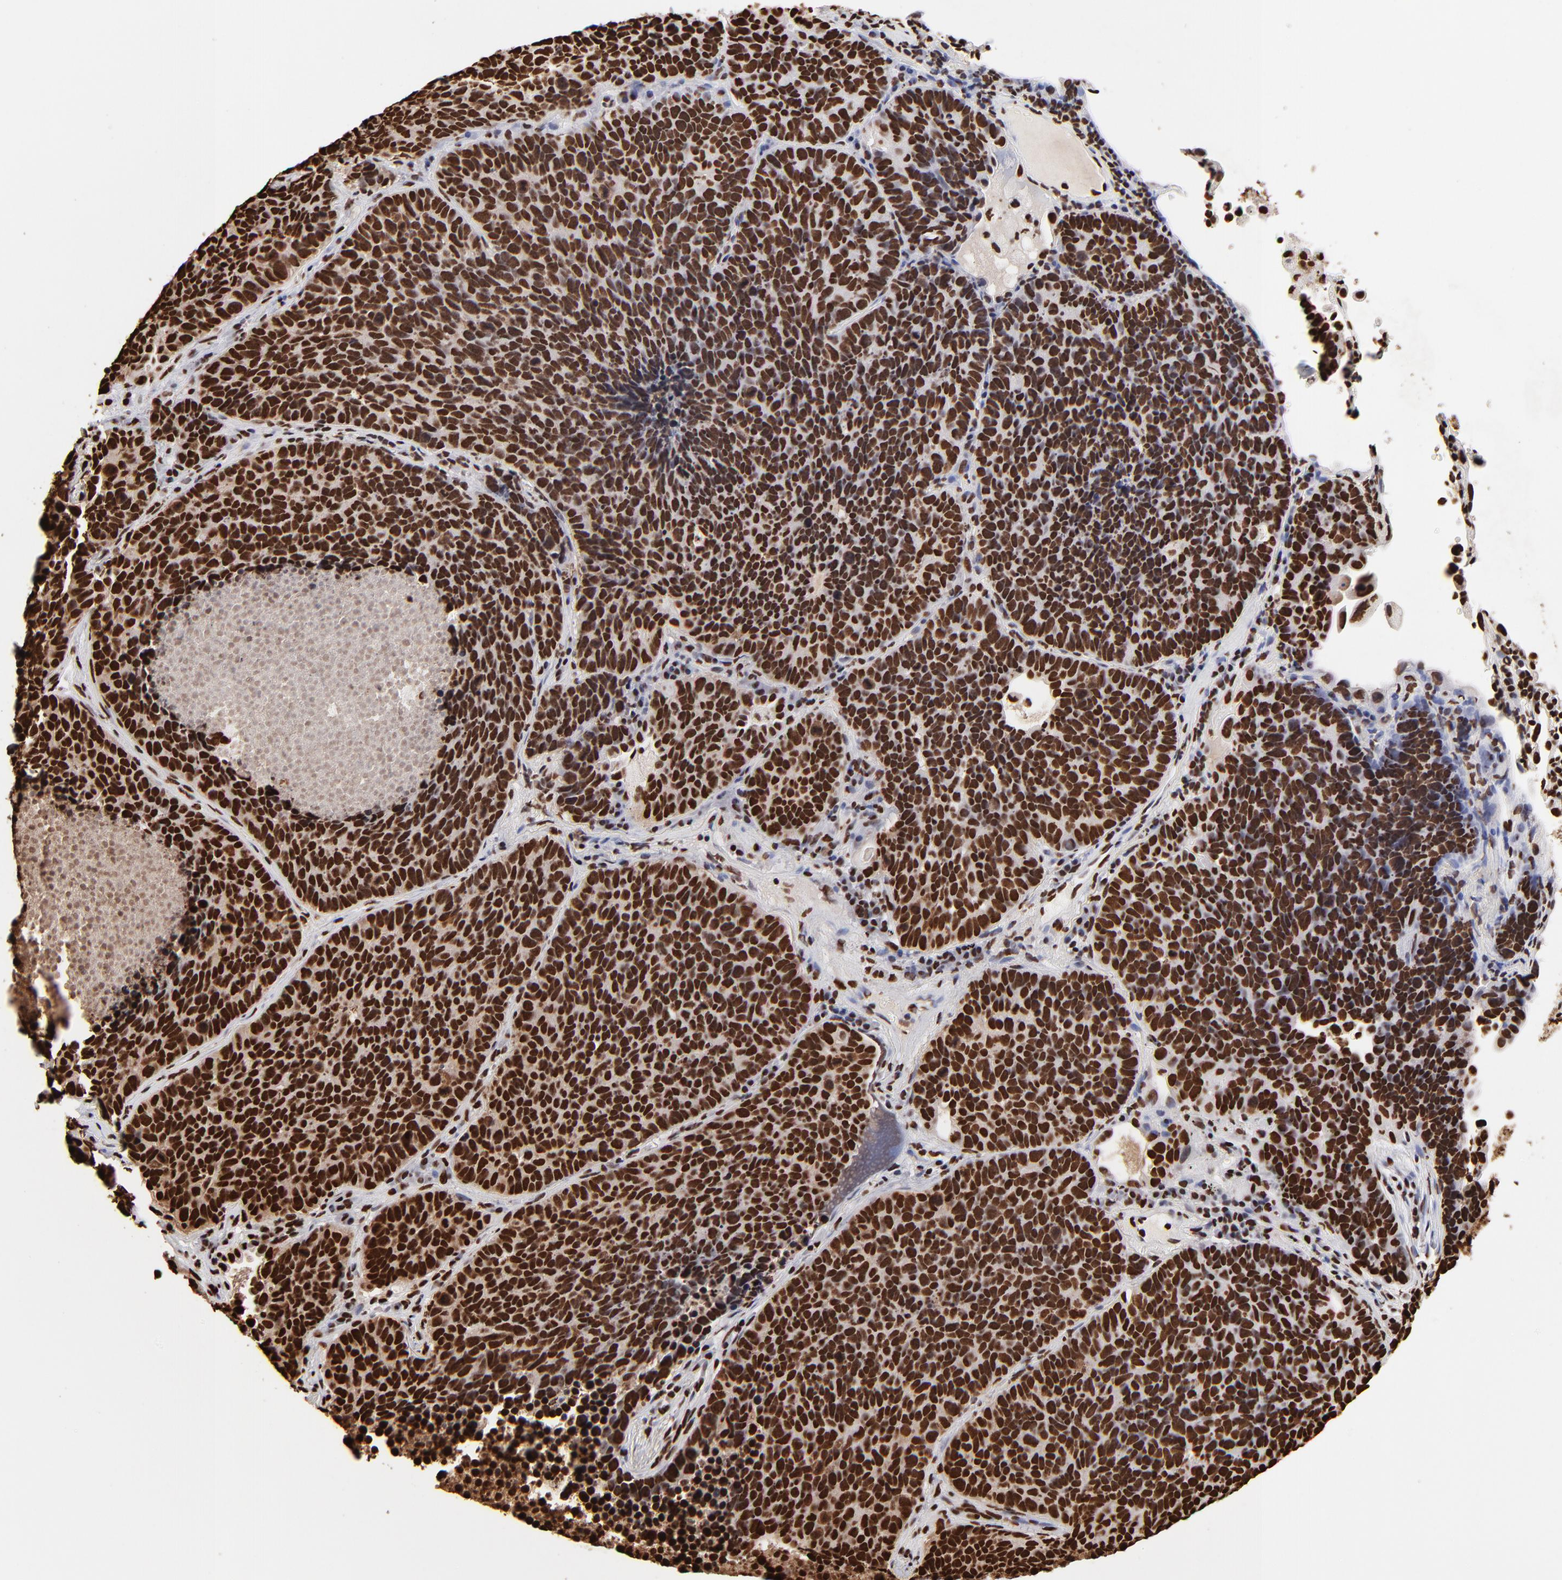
{"staining": {"intensity": "strong", "quantity": ">75%", "location": "nuclear"}, "tissue": "lung cancer", "cell_type": "Tumor cells", "image_type": "cancer", "snomed": [{"axis": "morphology", "description": "Neoplasm, malignant, NOS"}, {"axis": "topography", "description": "Lung"}], "caption": "Strong nuclear protein expression is identified in about >75% of tumor cells in lung cancer (neoplasm (malignant)).", "gene": "ZNF544", "patient": {"sex": "female", "age": 75}}